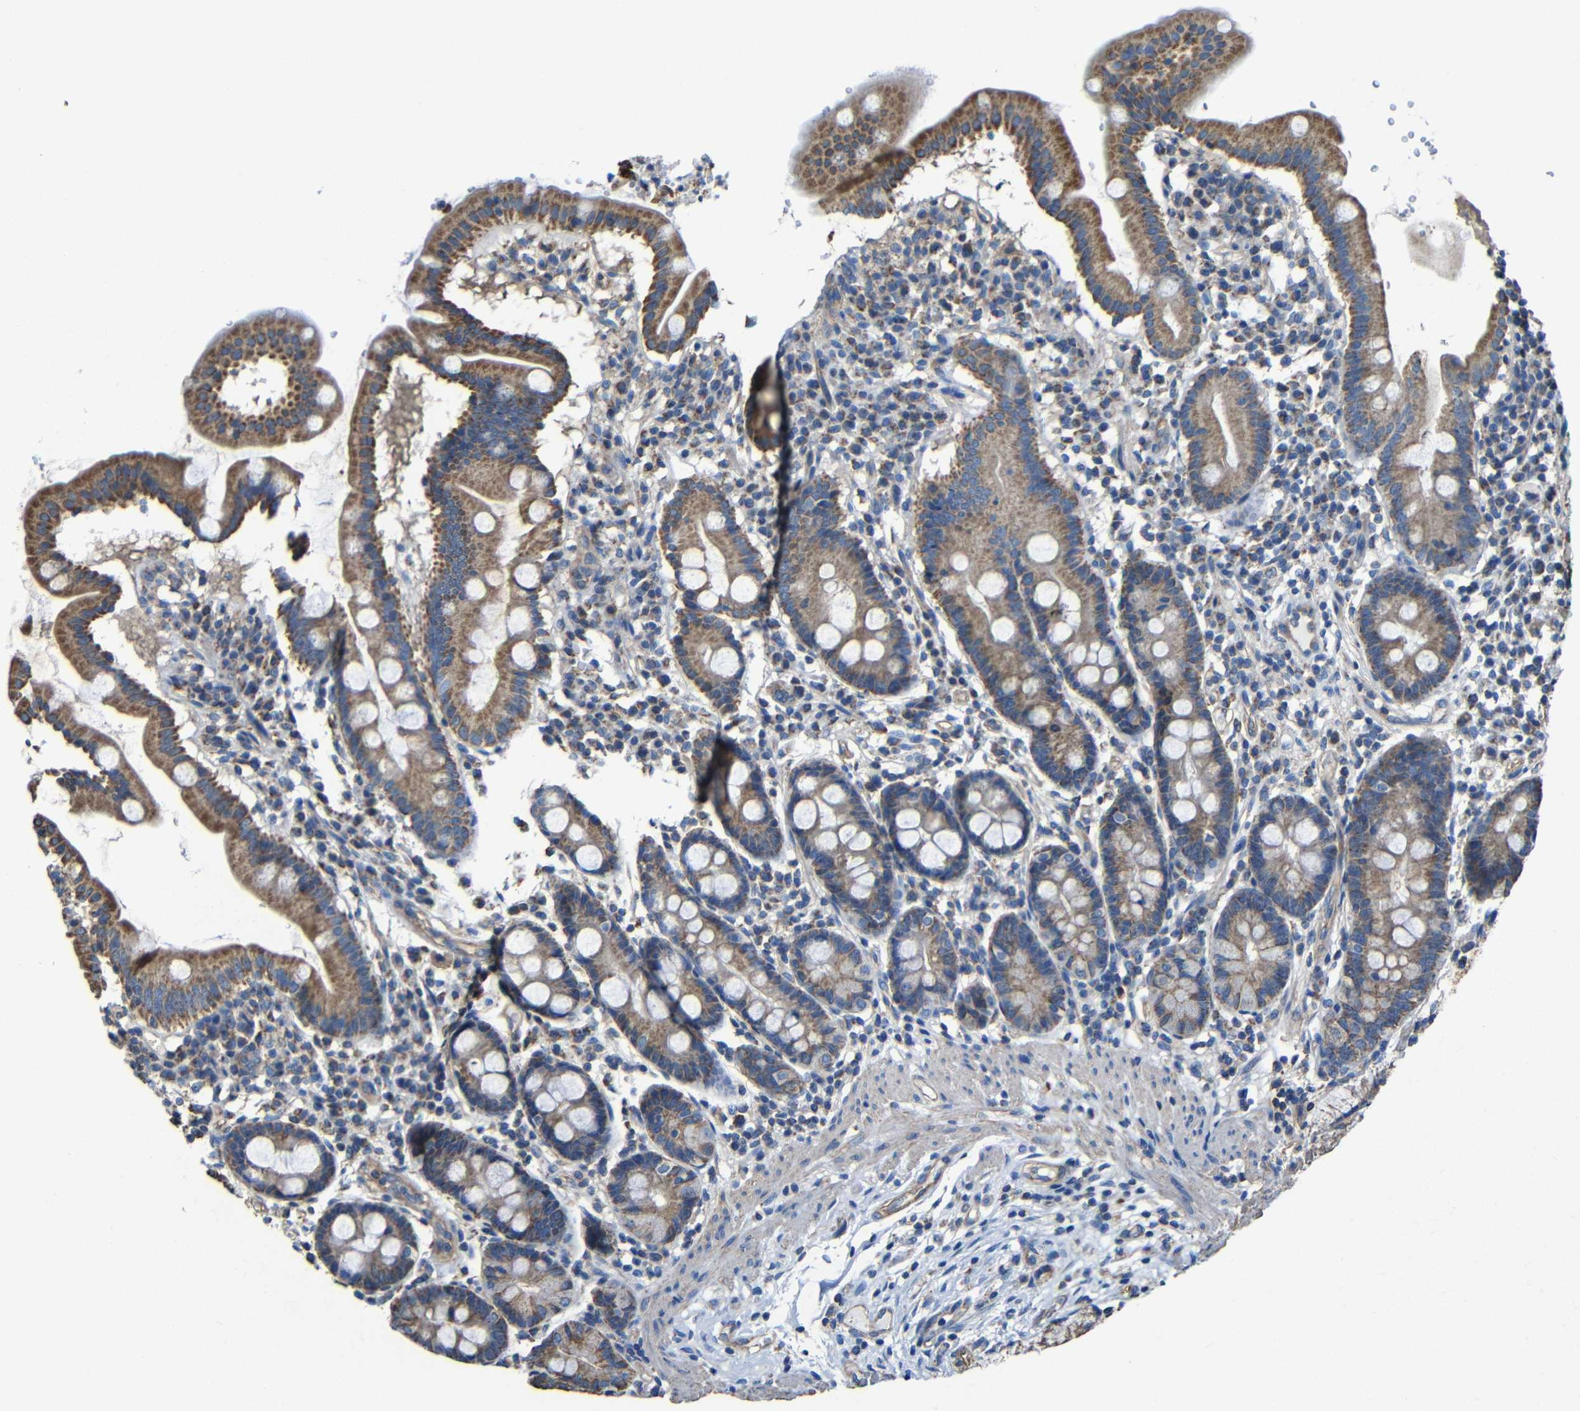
{"staining": {"intensity": "moderate", "quantity": ">75%", "location": "cytoplasmic/membranous"}, "tissue": "duodenum", "cell_type": "Glandular cells", "image_type": "normal", "snomed": [{"axis": "morphology", "description": "Normal tissue, NOS"}, {"axis": "topography", "description": "Duodenum"}], "caption": "The photomicrograph exhibits a brown stain indicating the presence of a protein in the cytoplasmic/membranous of glandular cells in duodenum. Using DAB (3,3'-diaminobenzidine) (brown) and hematoxylin (blue) stains, captured at high magnification using brightfield microscopy.", "gene": "INTS6L", "patient": {"sex": "male", "age": 50}}